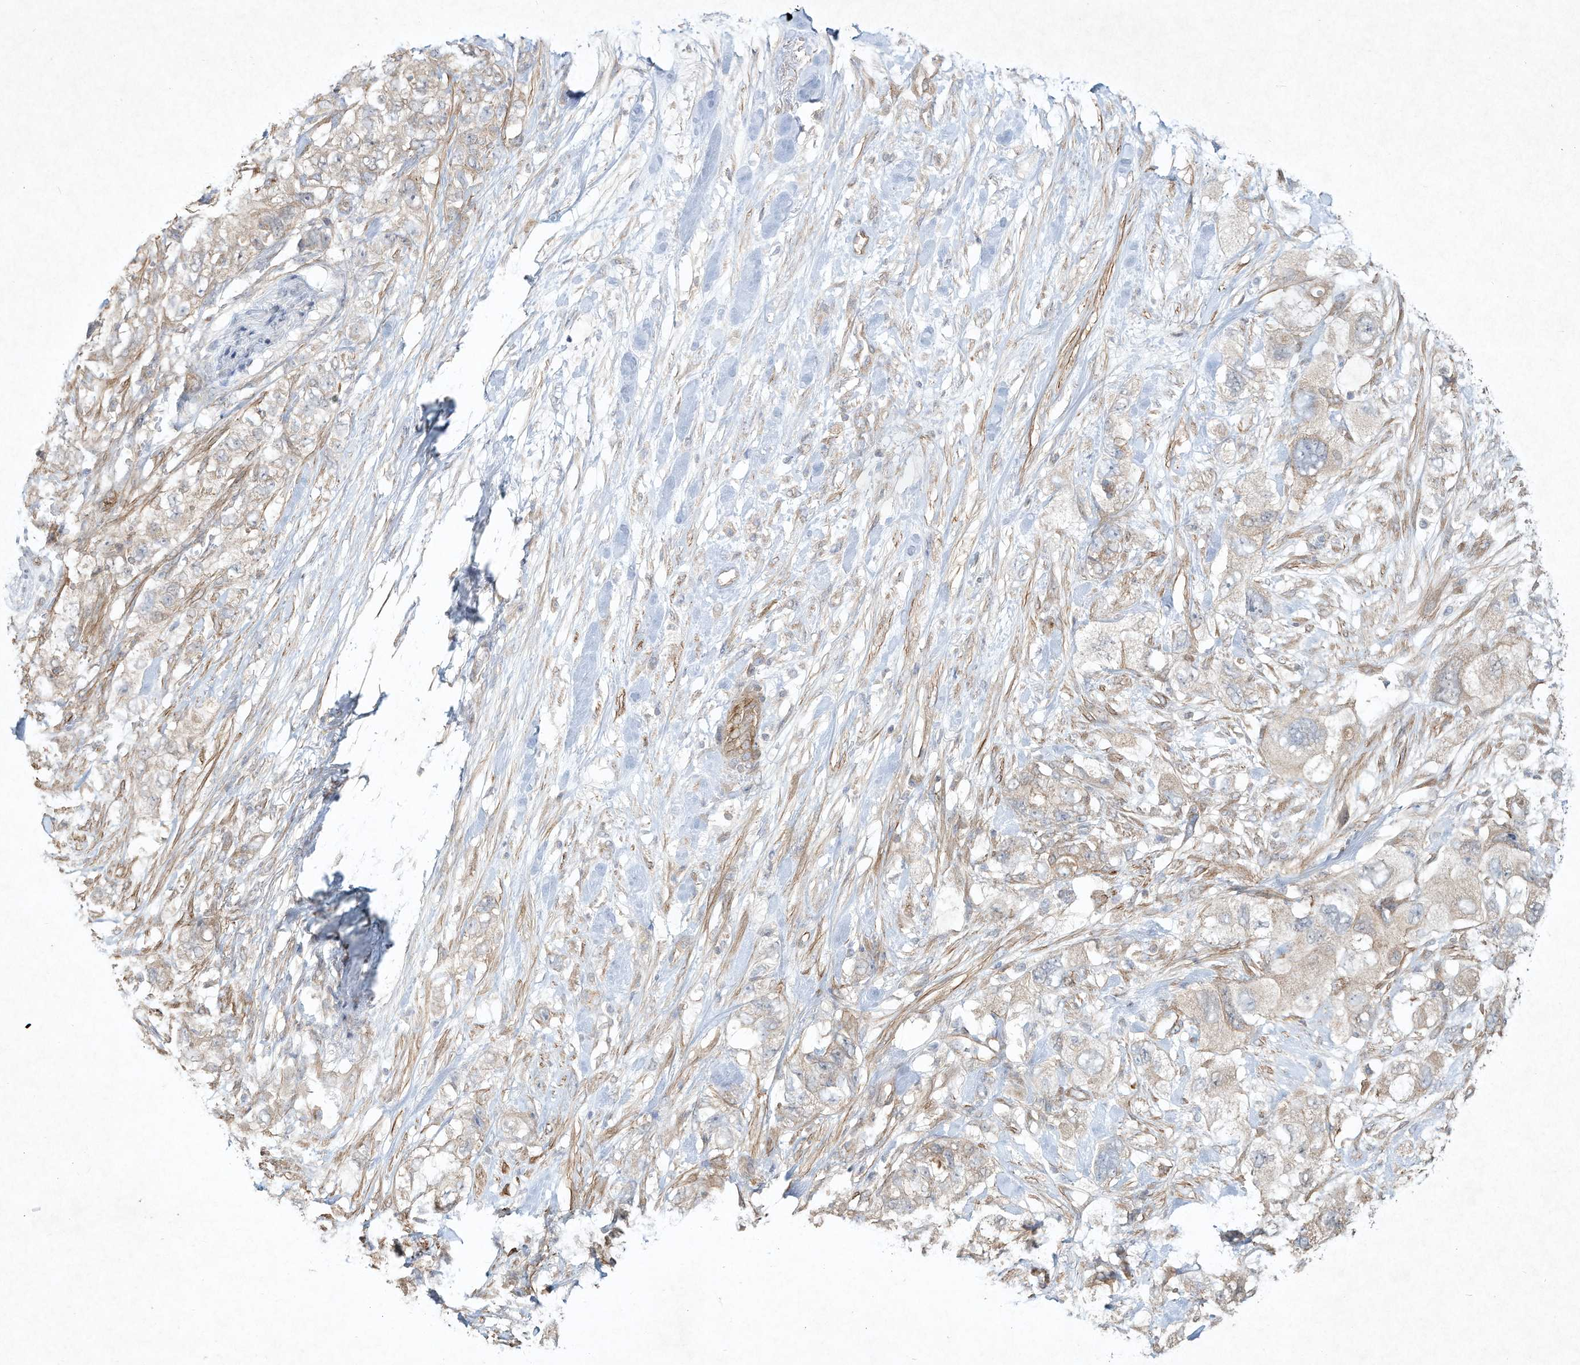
{"staining": {"intensity": "moderate", "quantity": "<25%", "location": "cytoplasmic/membranous"}, "tissue": "pancreatic cancer", "cell_type": "Tumor cells", "image_type": "cancer", "snomed": [{"axis": "morphology", "description": "Adenocarcinoma, NOS"}, {"axis": "topography", "description": "Pancreas"}], "caption": "Pancreatic cancer stained with immunohistochemistry exhibits moderate cytoplasmic/membranous staining in about <25% of tumor cells.", "gene": "HTR5A", "patient": {"sex": "female", "age": 73}}